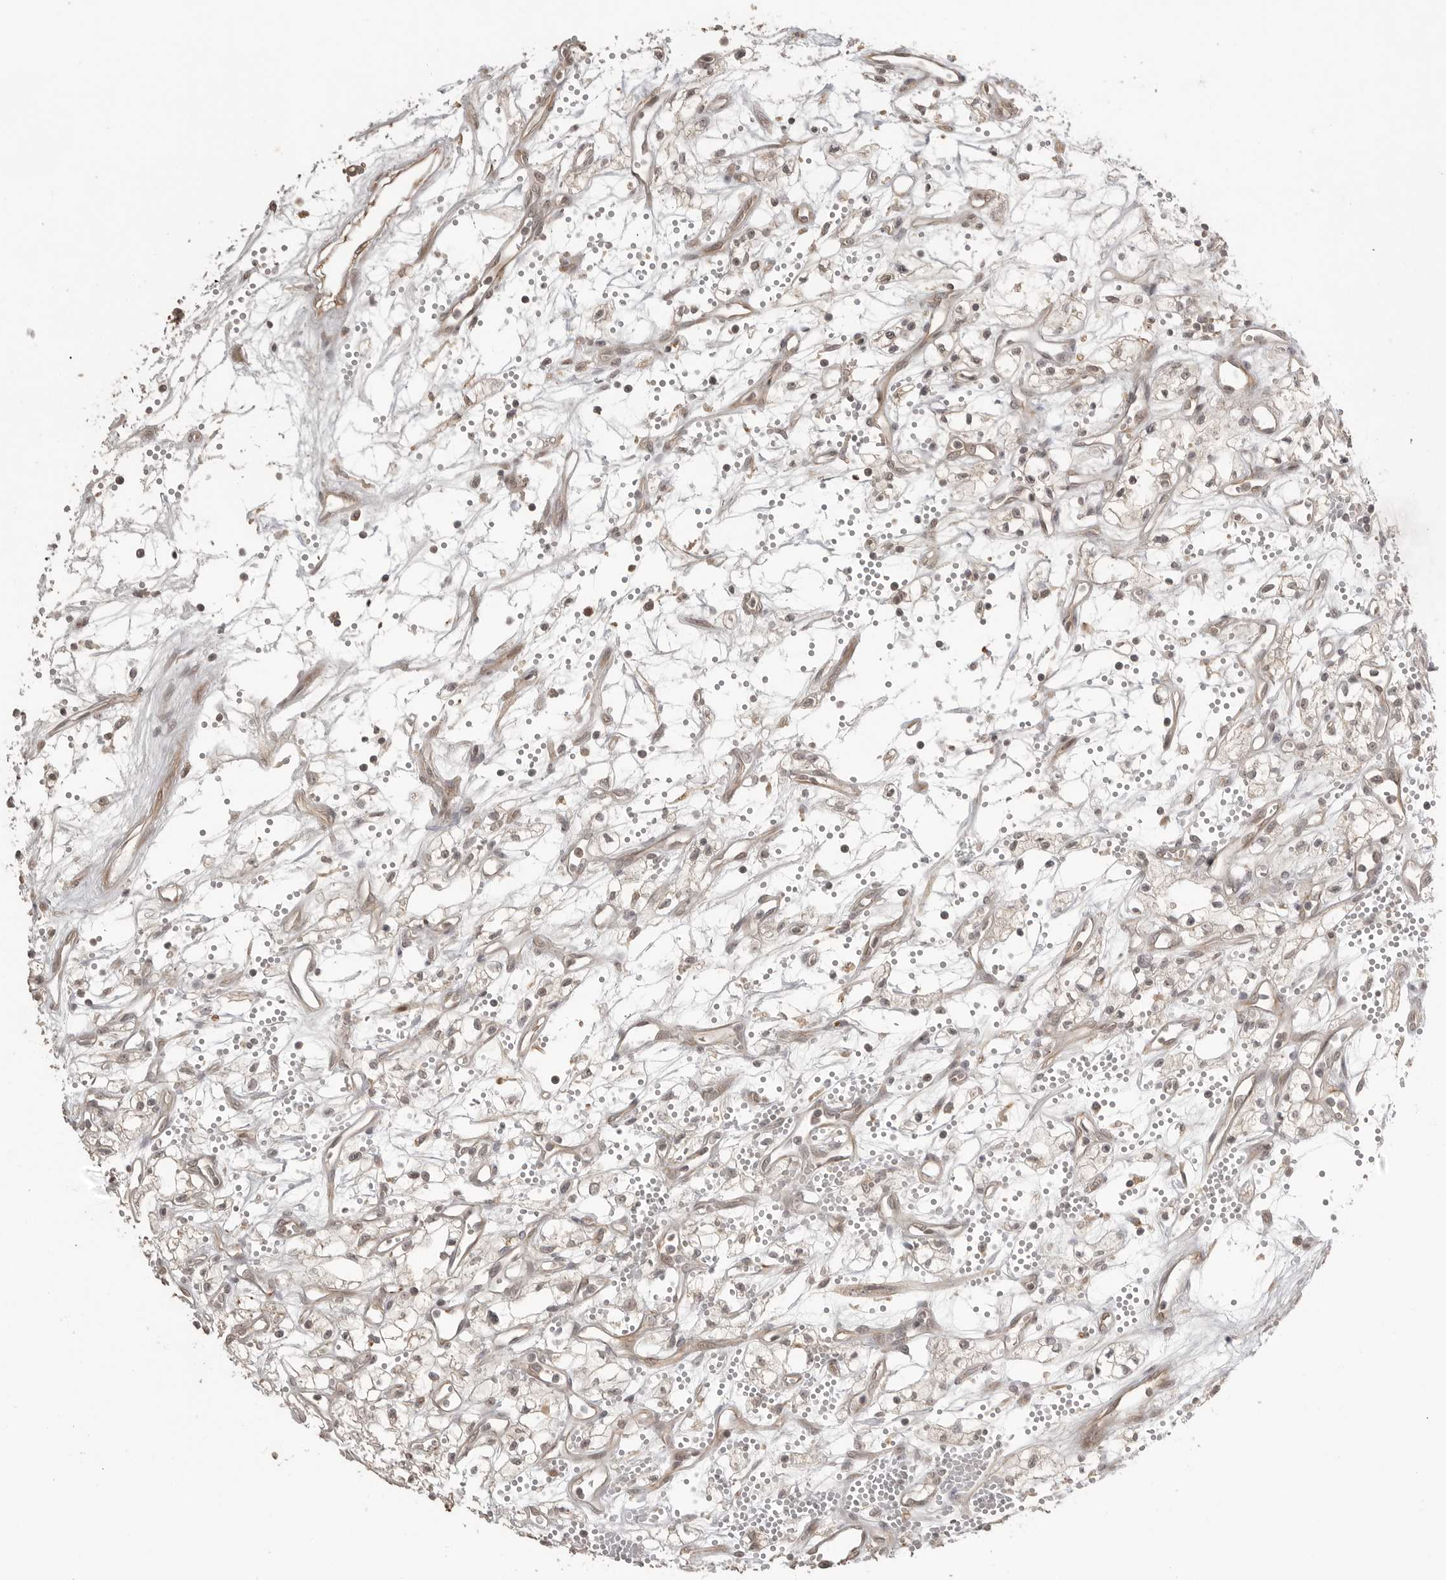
{"staining": {"intensity": "weak", "quantity": "25%-75%", "location": "cytoplasmic/membranous"}, "tissue": "renal cancer", "cell_type": "Tumor cells", "image_type": "cancer", "snomed": [{"axis": "morphology", "description": "Adenocarcinoma, NOS"}, {"axis": "topography", "description": "Kidney"}], "caption": "Protein analysis of adenocarcinoma (renal) tissue displays weak cytoplasmic/membranous staining in approximately 25%-75% of tumor cells.", "gene": "SMG8", "patient": {"sex": "male", "age": 59}}